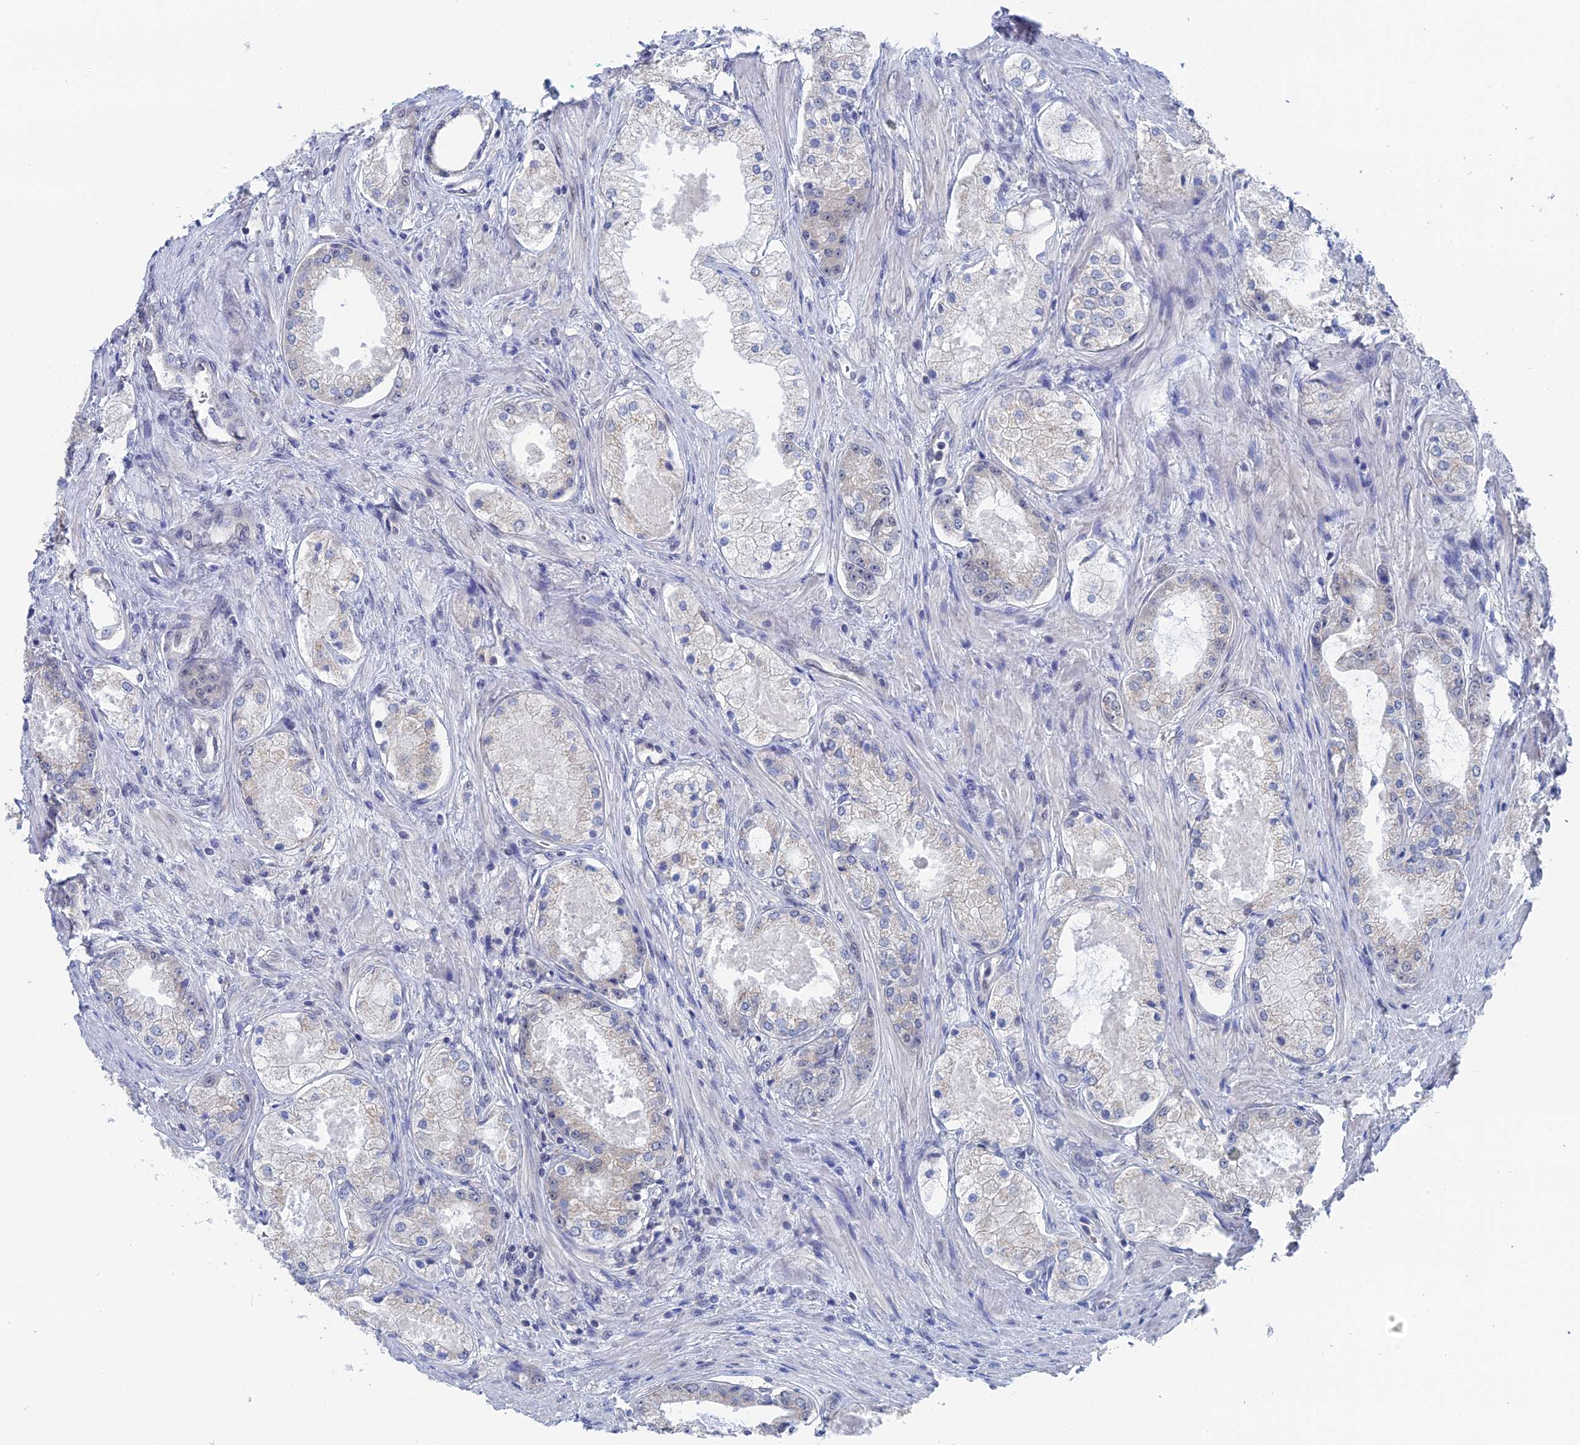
{"staining": {"intensity": "negative", "quantity": "none", "location": "none"}, "tissue": "prostate cancer", "cell_type": "Tumor cells", "image_type": "cancer", "snomed": [{"axis": "morphology", "description": "Adenocarcinoma, Low grade"}, {"axis": "topography", "description": "Prostate"}], "caption": "Immunohistochemistry (IHC) micrograph of neoplastic tissue: prostate low-grade adenocarcinoma stained with DAB (3,3'-diaminobenzidine) demonstrates no significant protein expression in tumor cells.", "gene": "TSSC4", "patient": {"sex": "male", "age": 68}}